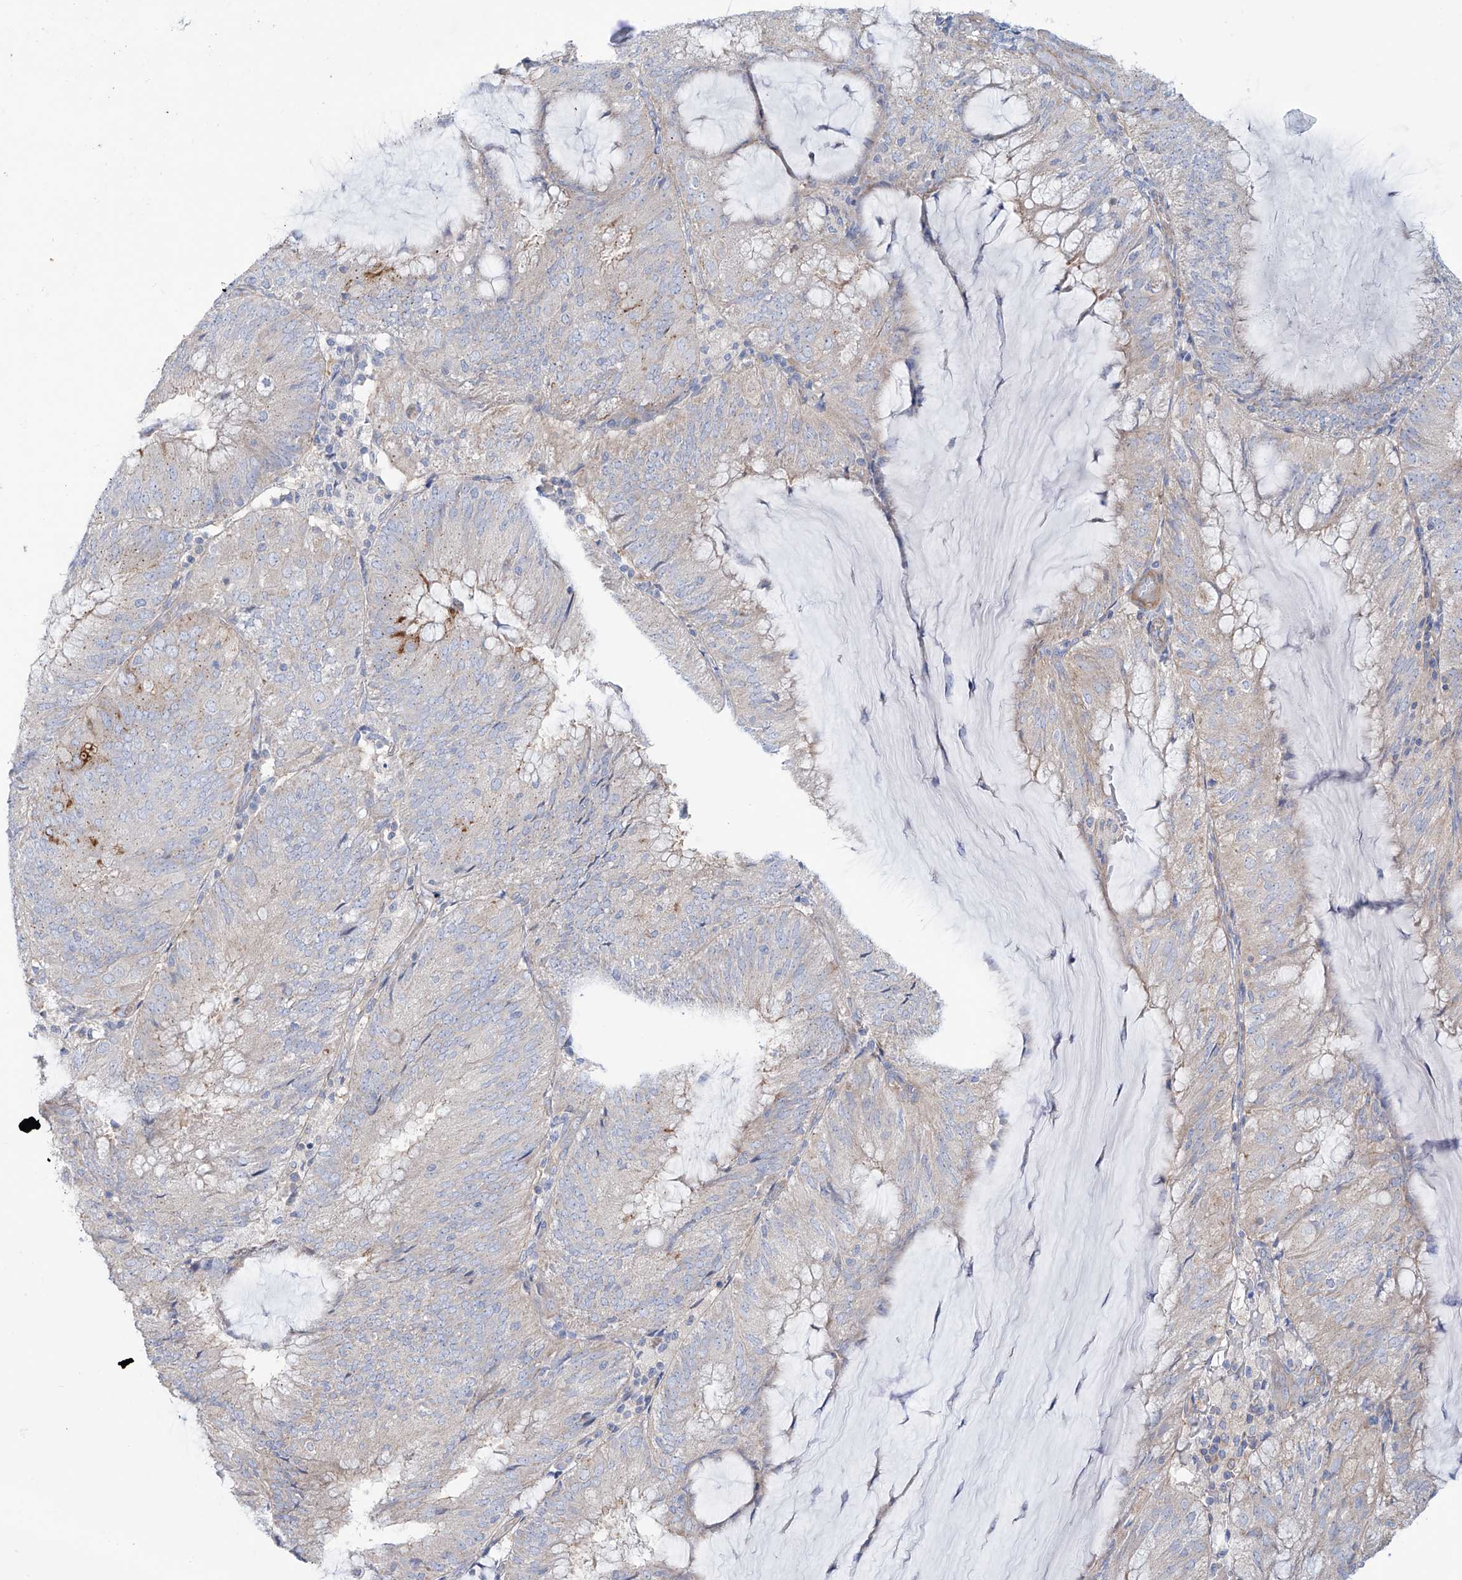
{"staining": {"intensity": "negative", "quantity": "none", "location": "none"}, "tissue": "endometrial cancer", "cell_type": "Tumor cells", "image_type": "cancer", "snomed": [{"axis": "morphology", "description": "Adenocarcinoma, NOS"}, {"axis": "topography", "description": "Endometrium"}], "caption": "Tumor cells are negative for protein expression in human adenocarcinoma (endometrial). (DAB (3,3'-diaminobenzidine) immunohistochemistry visualized using brightfield microscopy, high magnification).", "gene": "TMEM209", "patient": {"sex": "female", "age": 81}}